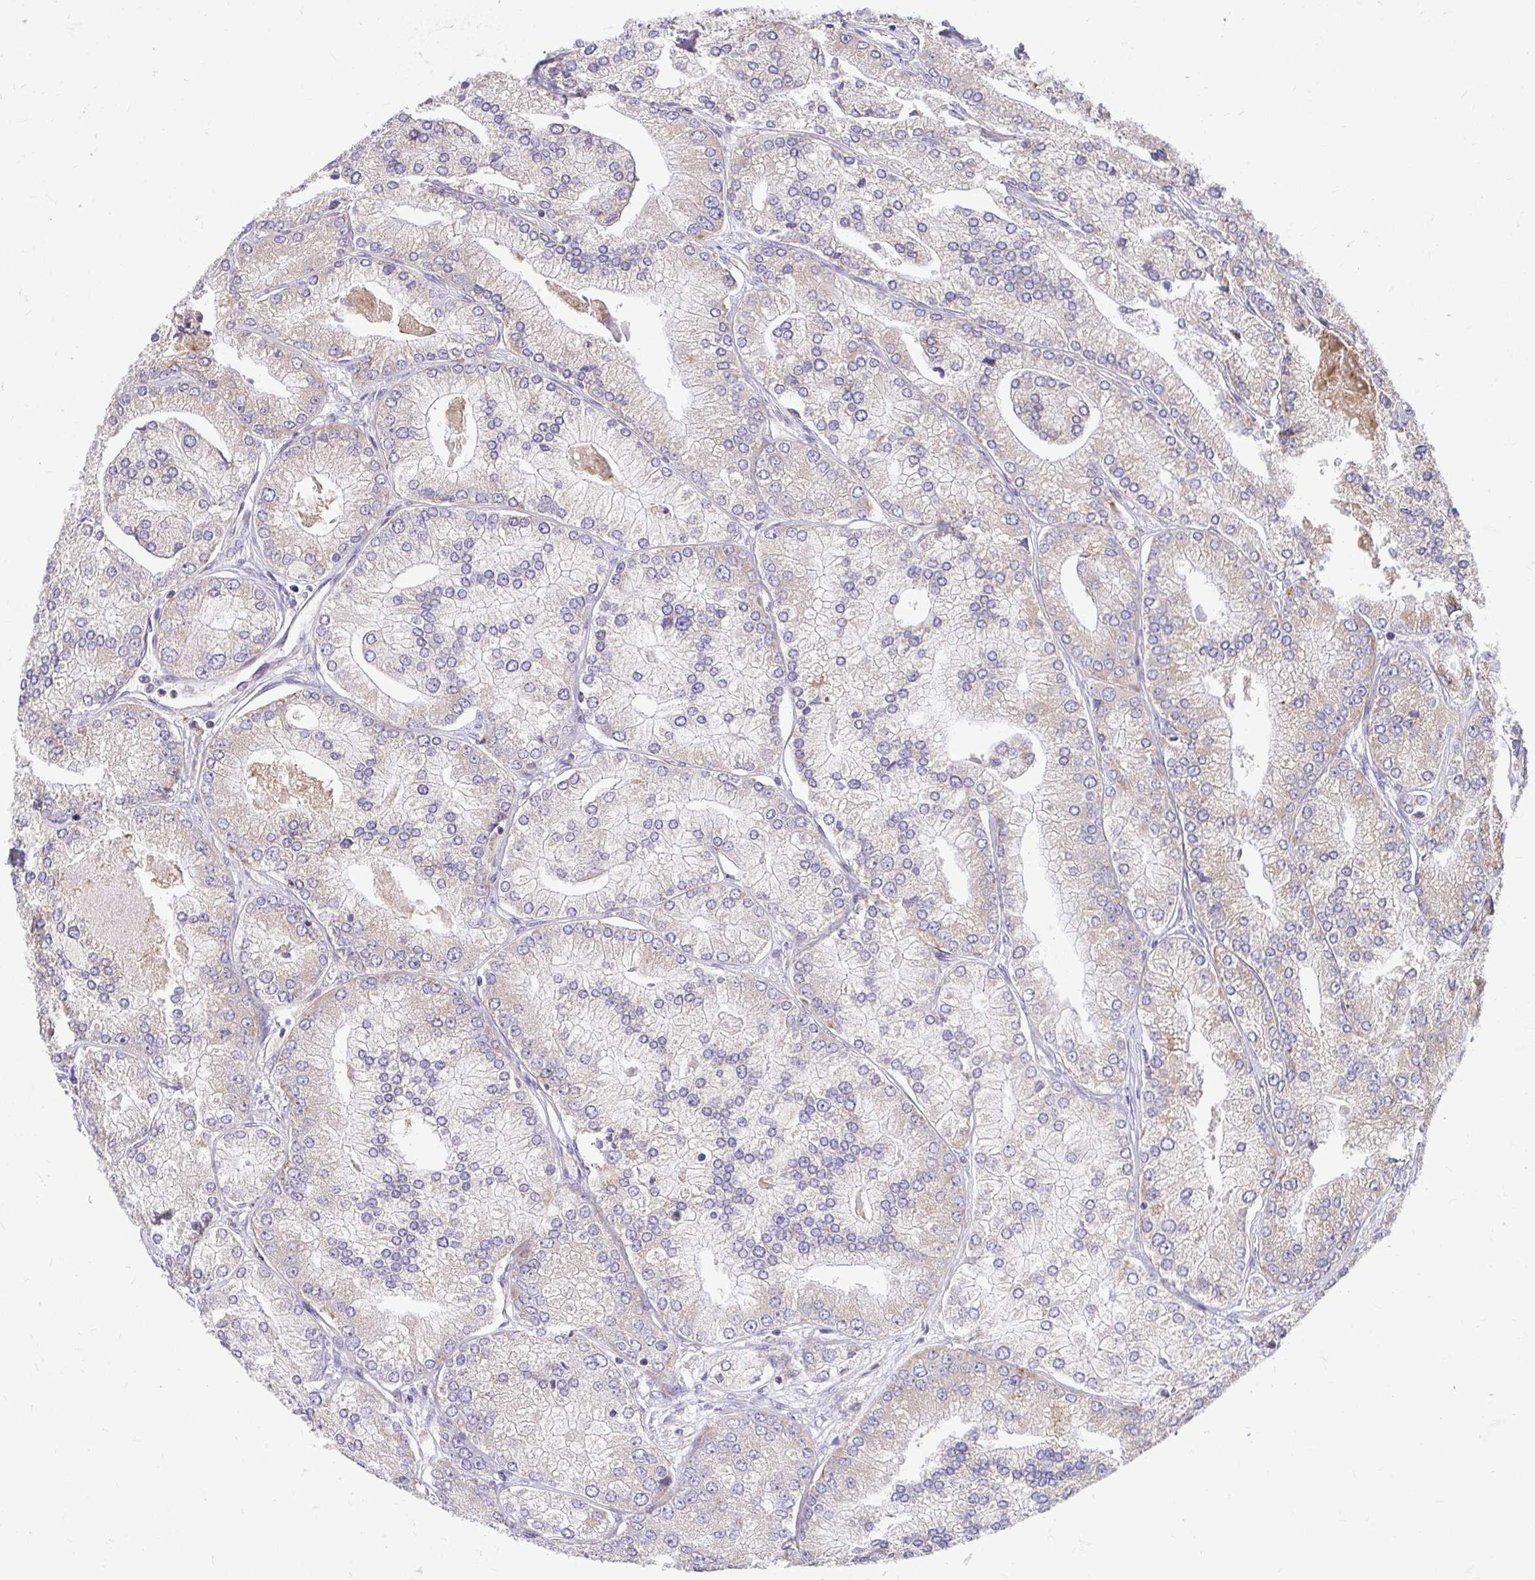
{"staining": {"intensity": "weak", "quantity": "25%-75%", "location": "cytoplasmic/membranous"}, "tissue": "prostate cancer", "cell_type": "Tumor cells", "image_type": "cancer", "snomed": [{"axis": "morphology", "description": "Adenocarcinoma, High grade"}, {"axis": "topography", "description": "Prostate"}], "caption": "Immunohistochemical staining of human prostate cancer (high-grade adenocarcinoma) reveals low levels of weak cytoplasmic/membranous protein positivity in approximately 25%-75% of tumor cells. (DAB = brown stain, brightfield microscopy at high magnification).", "gene": "VTI1B", "patient": {"sex": "male", "age": 61}}